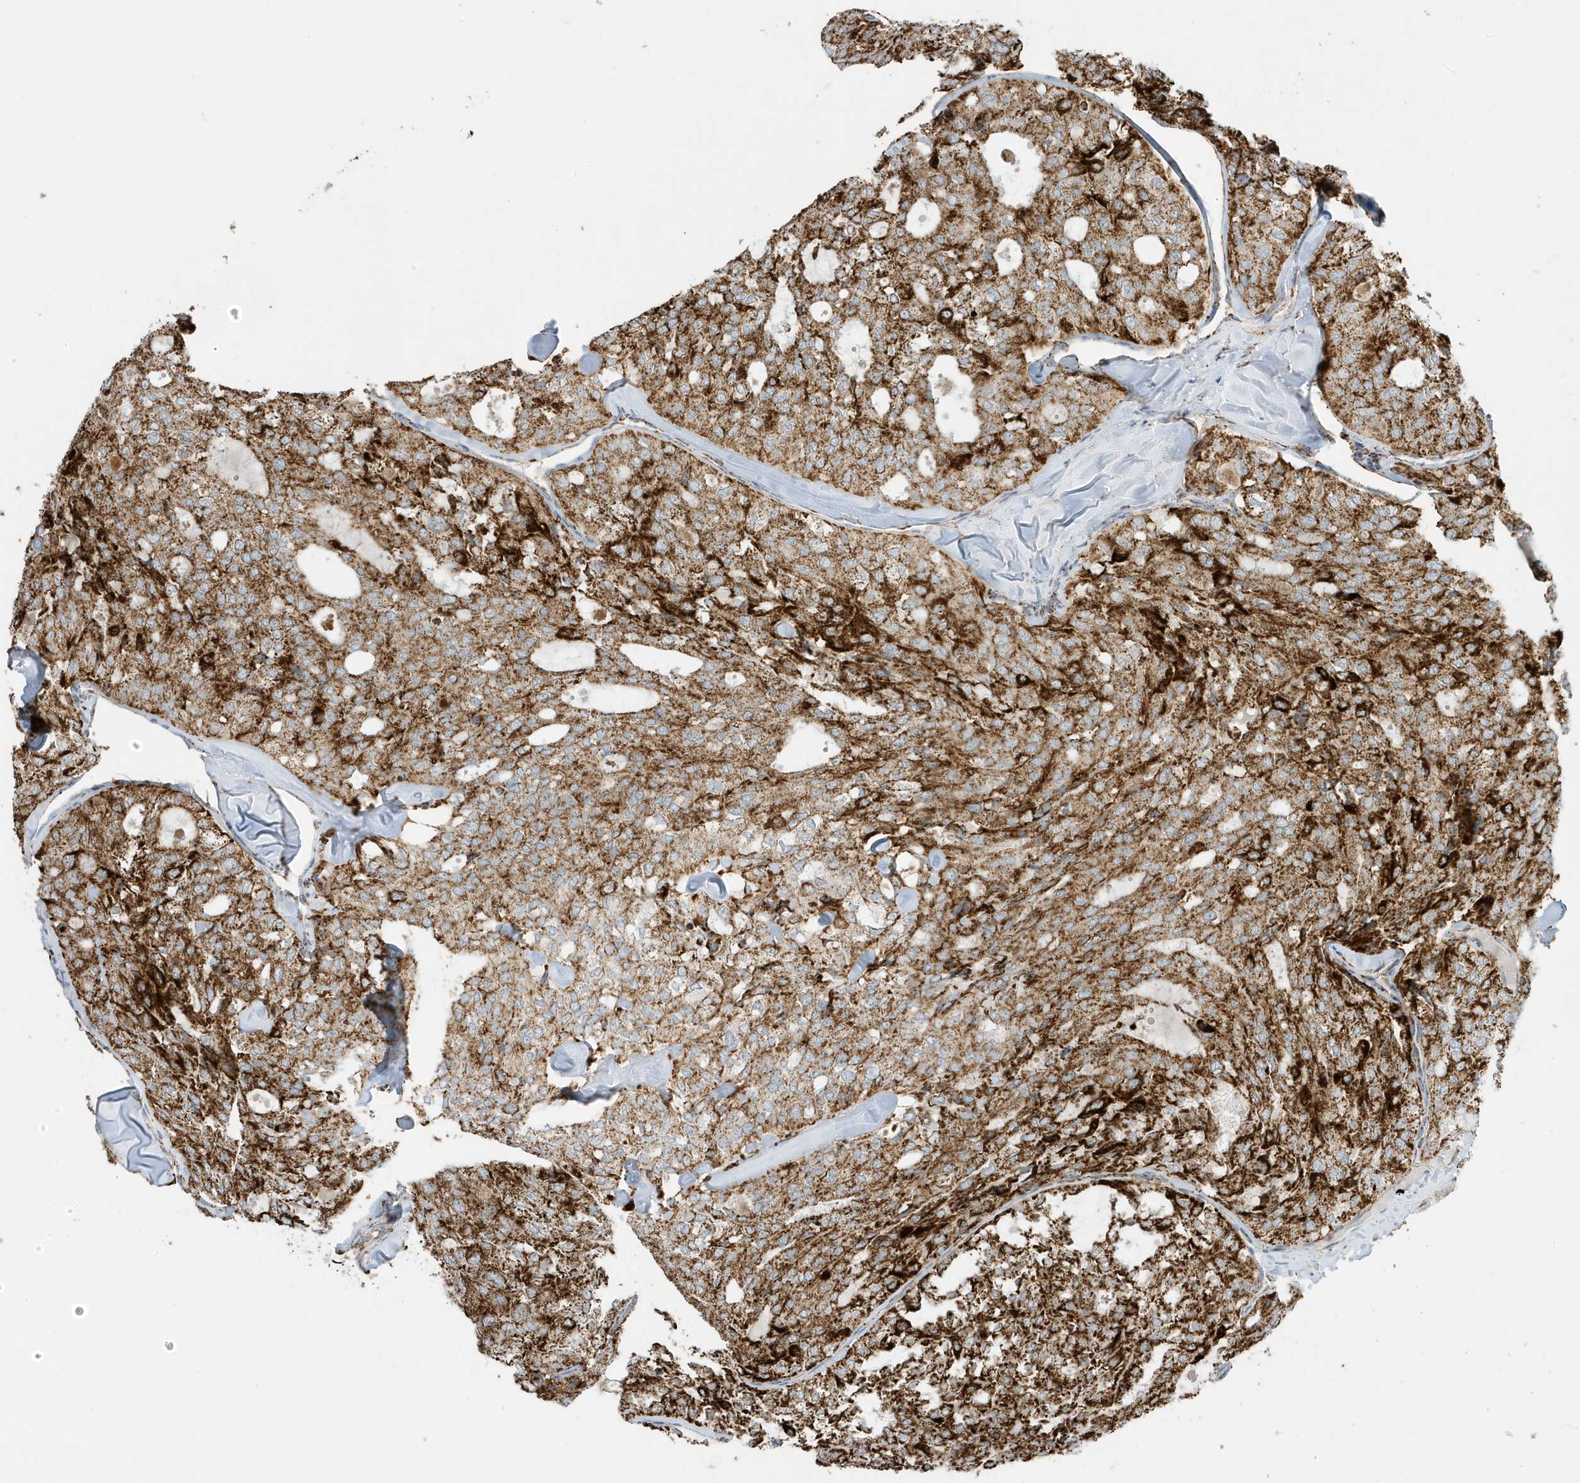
{"staining": {"intensity": "strong", "quantity": ">75%", "location": "cytoplasmic/membranous"}, "tissue": "thyroid cancer", "cell_type": "Tumor cells", "image_type": "cancer", "snomed": [{"axis": "morphology", "description": "Follicular adenoma carcinoma, NOS"}, {"axis": "topography", "description": "Thyroid gland"}], "caption": "Brown immunohistochemical staining in thyroid cancer demonstrates strong cytoplasmic/membranous positivity in approximately >75% of tumor cells.", "gene": "ATP5ME", "patient": {"sex": "male", "age": 75}}